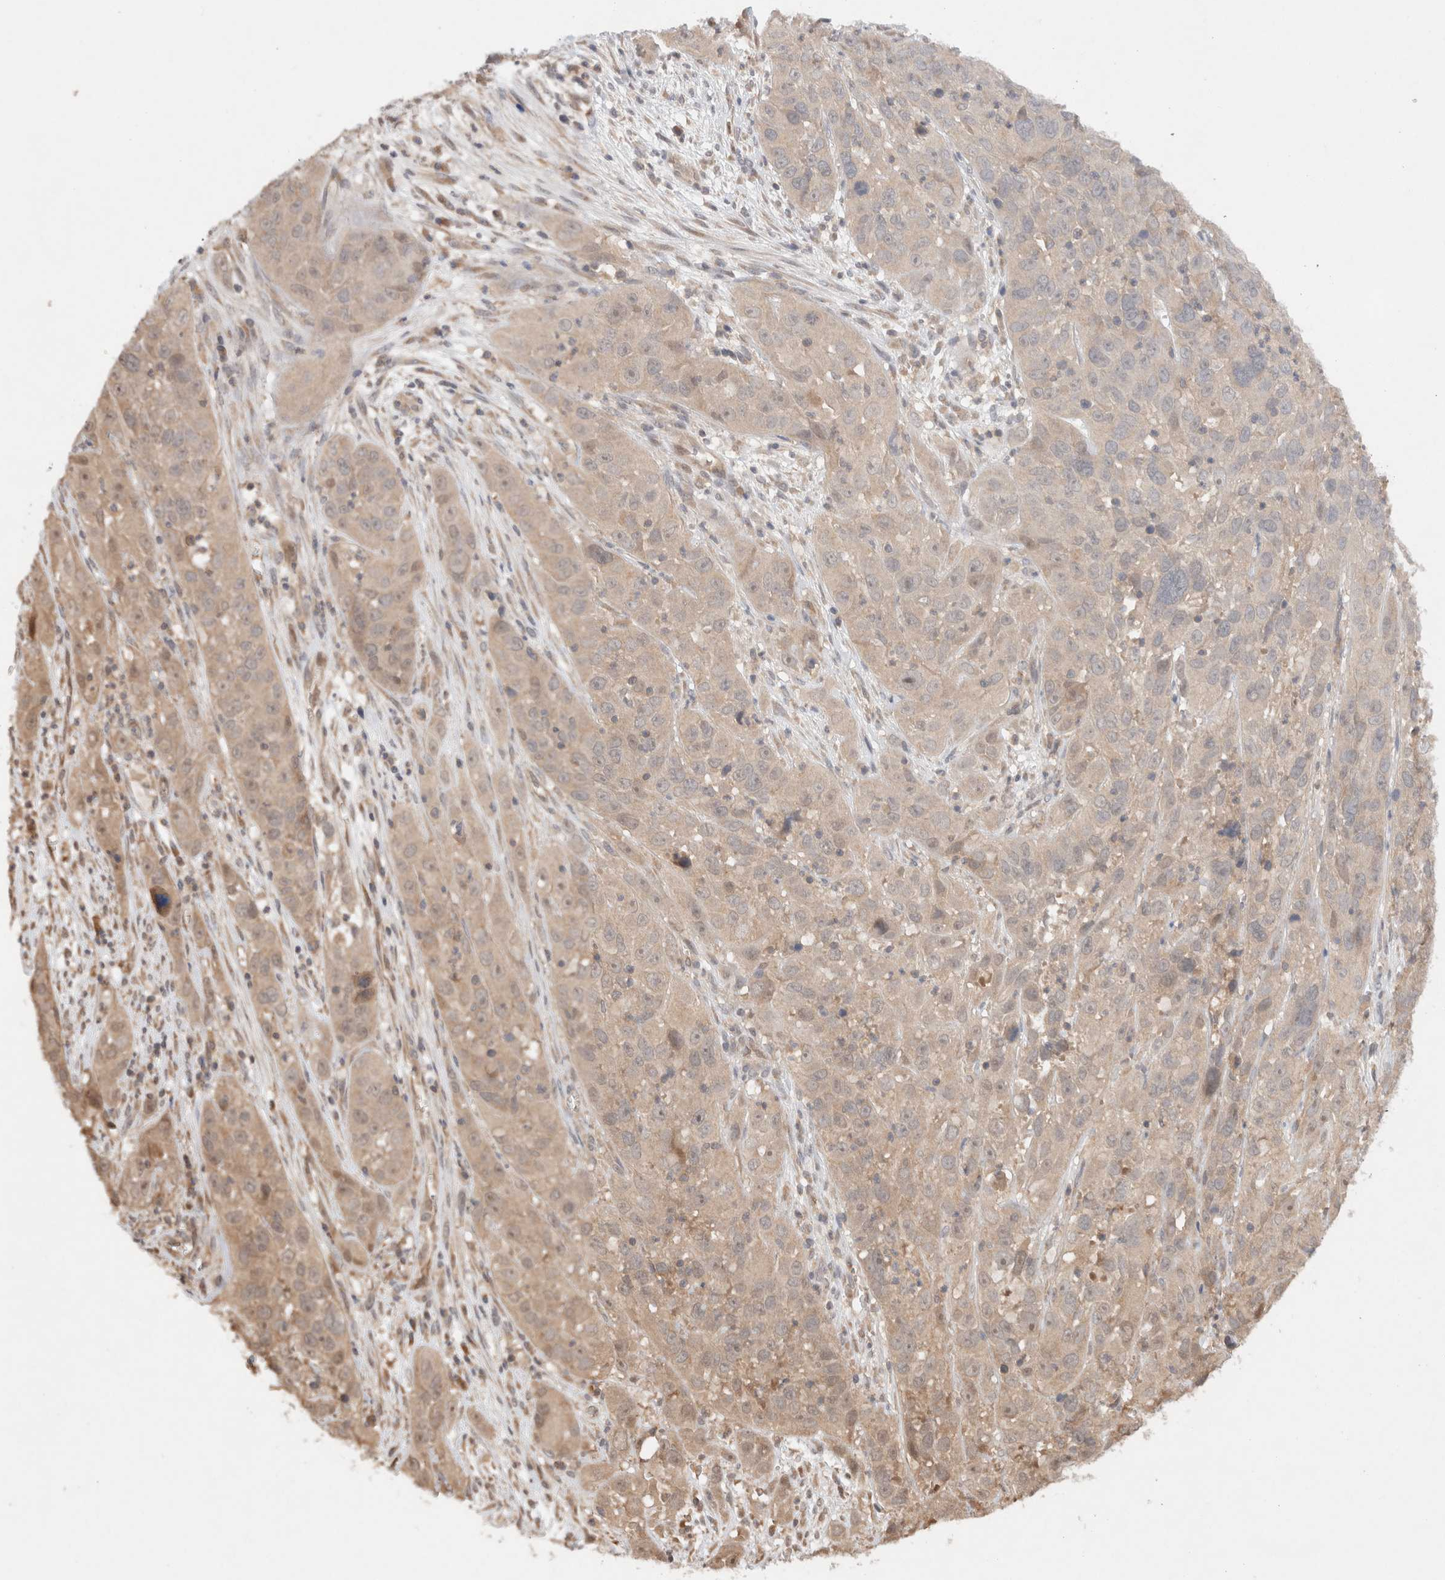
{"staining": {"intensity": "weak", "quantity": ">75%", "location": "cytoplasmic/membranous"}, "tissue": "cervical cancer", "cell_type": "Tumor cells", "image_type": "cancer", "snomed": [{"axis": "morphology", "description": "Squamous cell carcinoma, NOS"}, {"axis": "topography", "description": "Cervix"}], "caption": "DAB (3,3'-diaminobenzidine) immunohistochemical staining of human cervical cancer (squamous cell carcinoma) shows weak cytoplasmic/membranous protein positivity in approximately >75% of tumor cells. Using DAB (3,3'-diaminobenzidine) (brown) and hematoxylin (blue) stains, captured at high magnification using brightfield microscopy.", "gene": "KLHL20", "patient": {"sex": "female", "age": 32}}